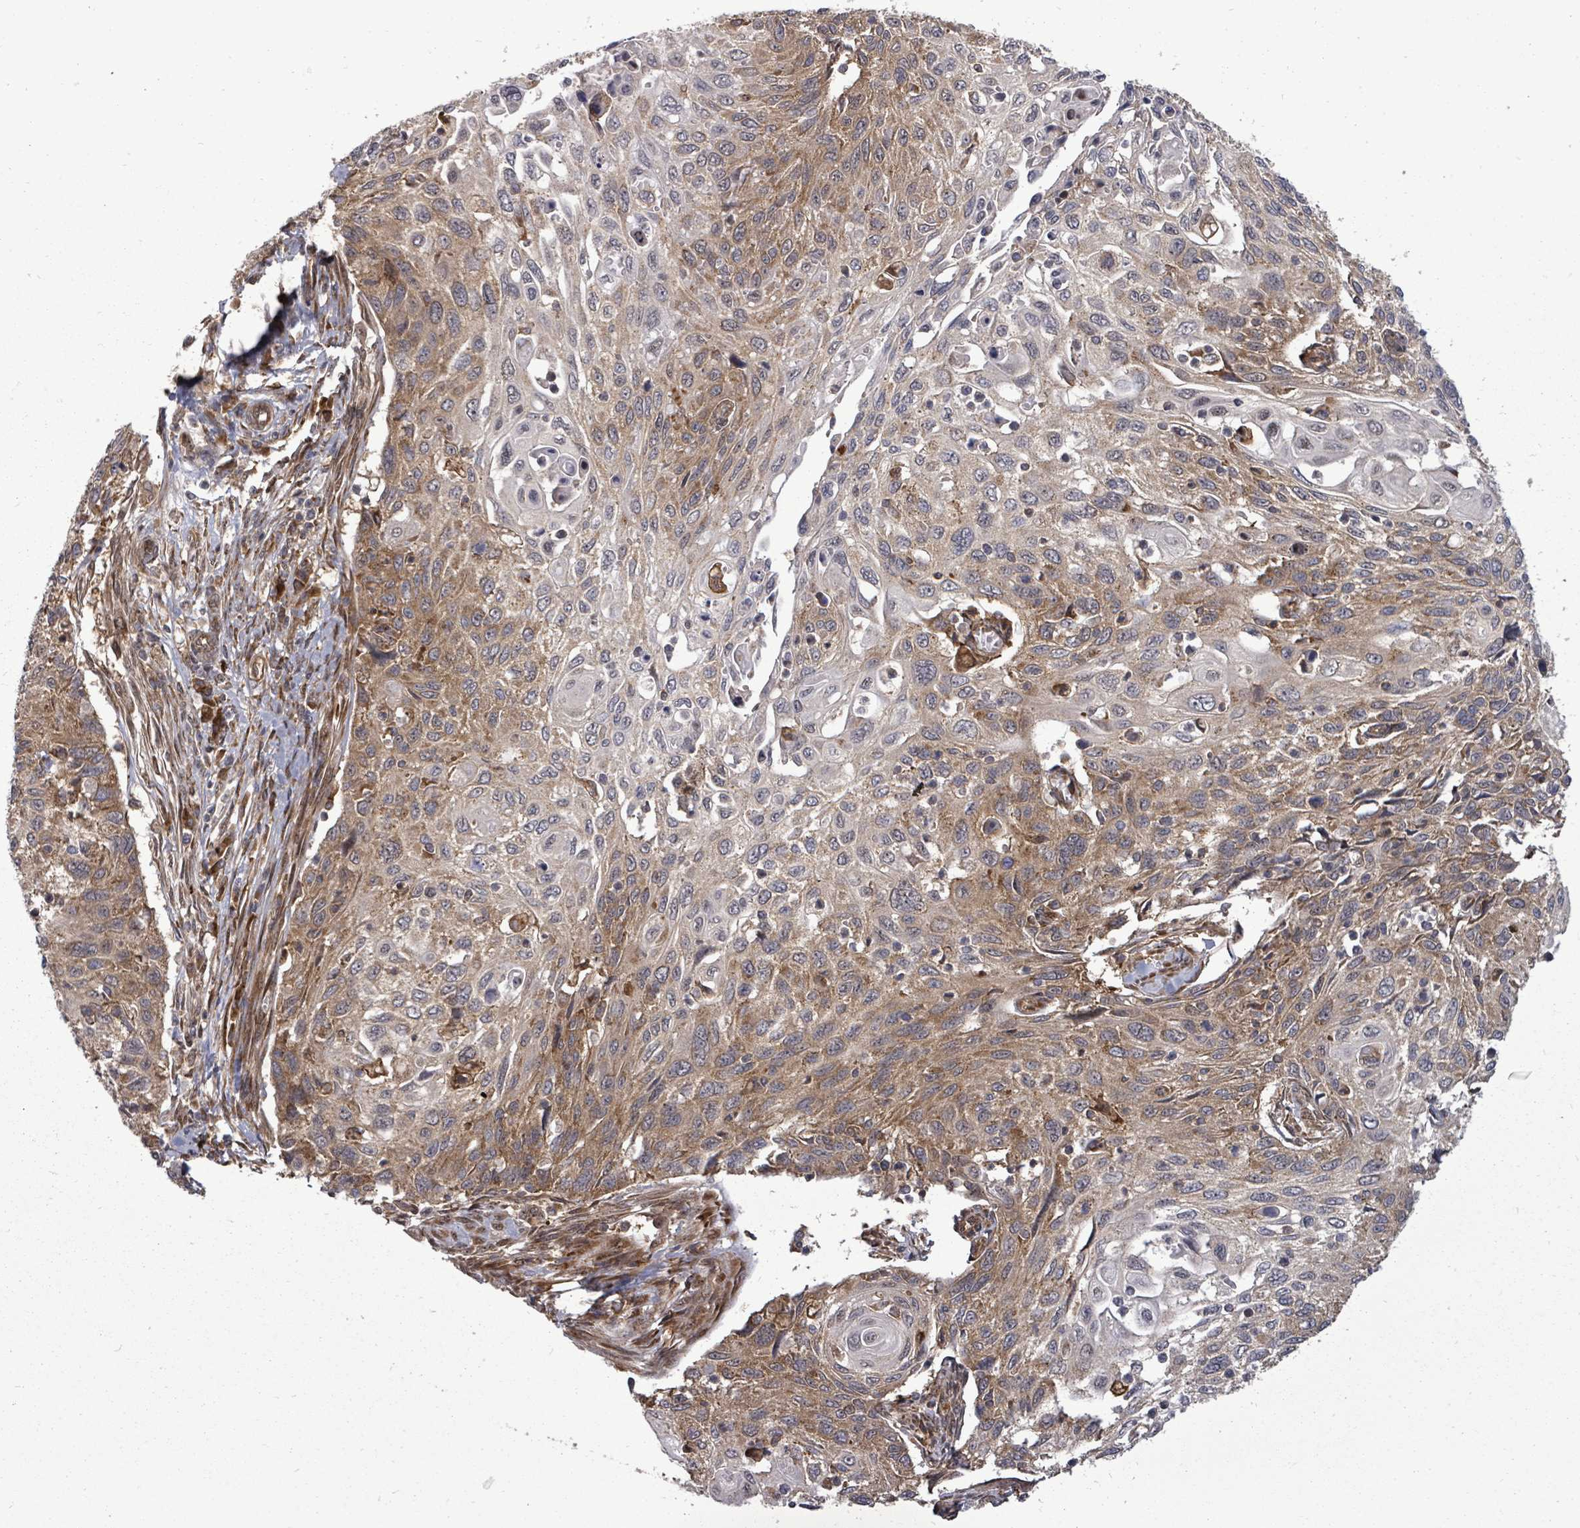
{"staining": {"intensity": "moderate", "quantity": ">75%", "location": "cytoplasmic/membranous"}, "tissue": "cervical cancer", "cell_type": "Tumor cells", "image_type": "cancer", "snomed": [{"axis": "morphology", "description": "Squamous cell carcinoma, NOS"}, {"axis": "topography", "description": "Cervix"}], "caption": "IHC image of neoplastic tissue: human cervical cancer stained using immunohistochemistry (IHC) reveals medium levels of moderate protein expression localized specifically in the cytoplasmic/membranous of tumor cells, appearing as a cytoplasmic/membranous brown color.", "gene": "EIF3C", "patient": {"sex": "female", "age": 70}}